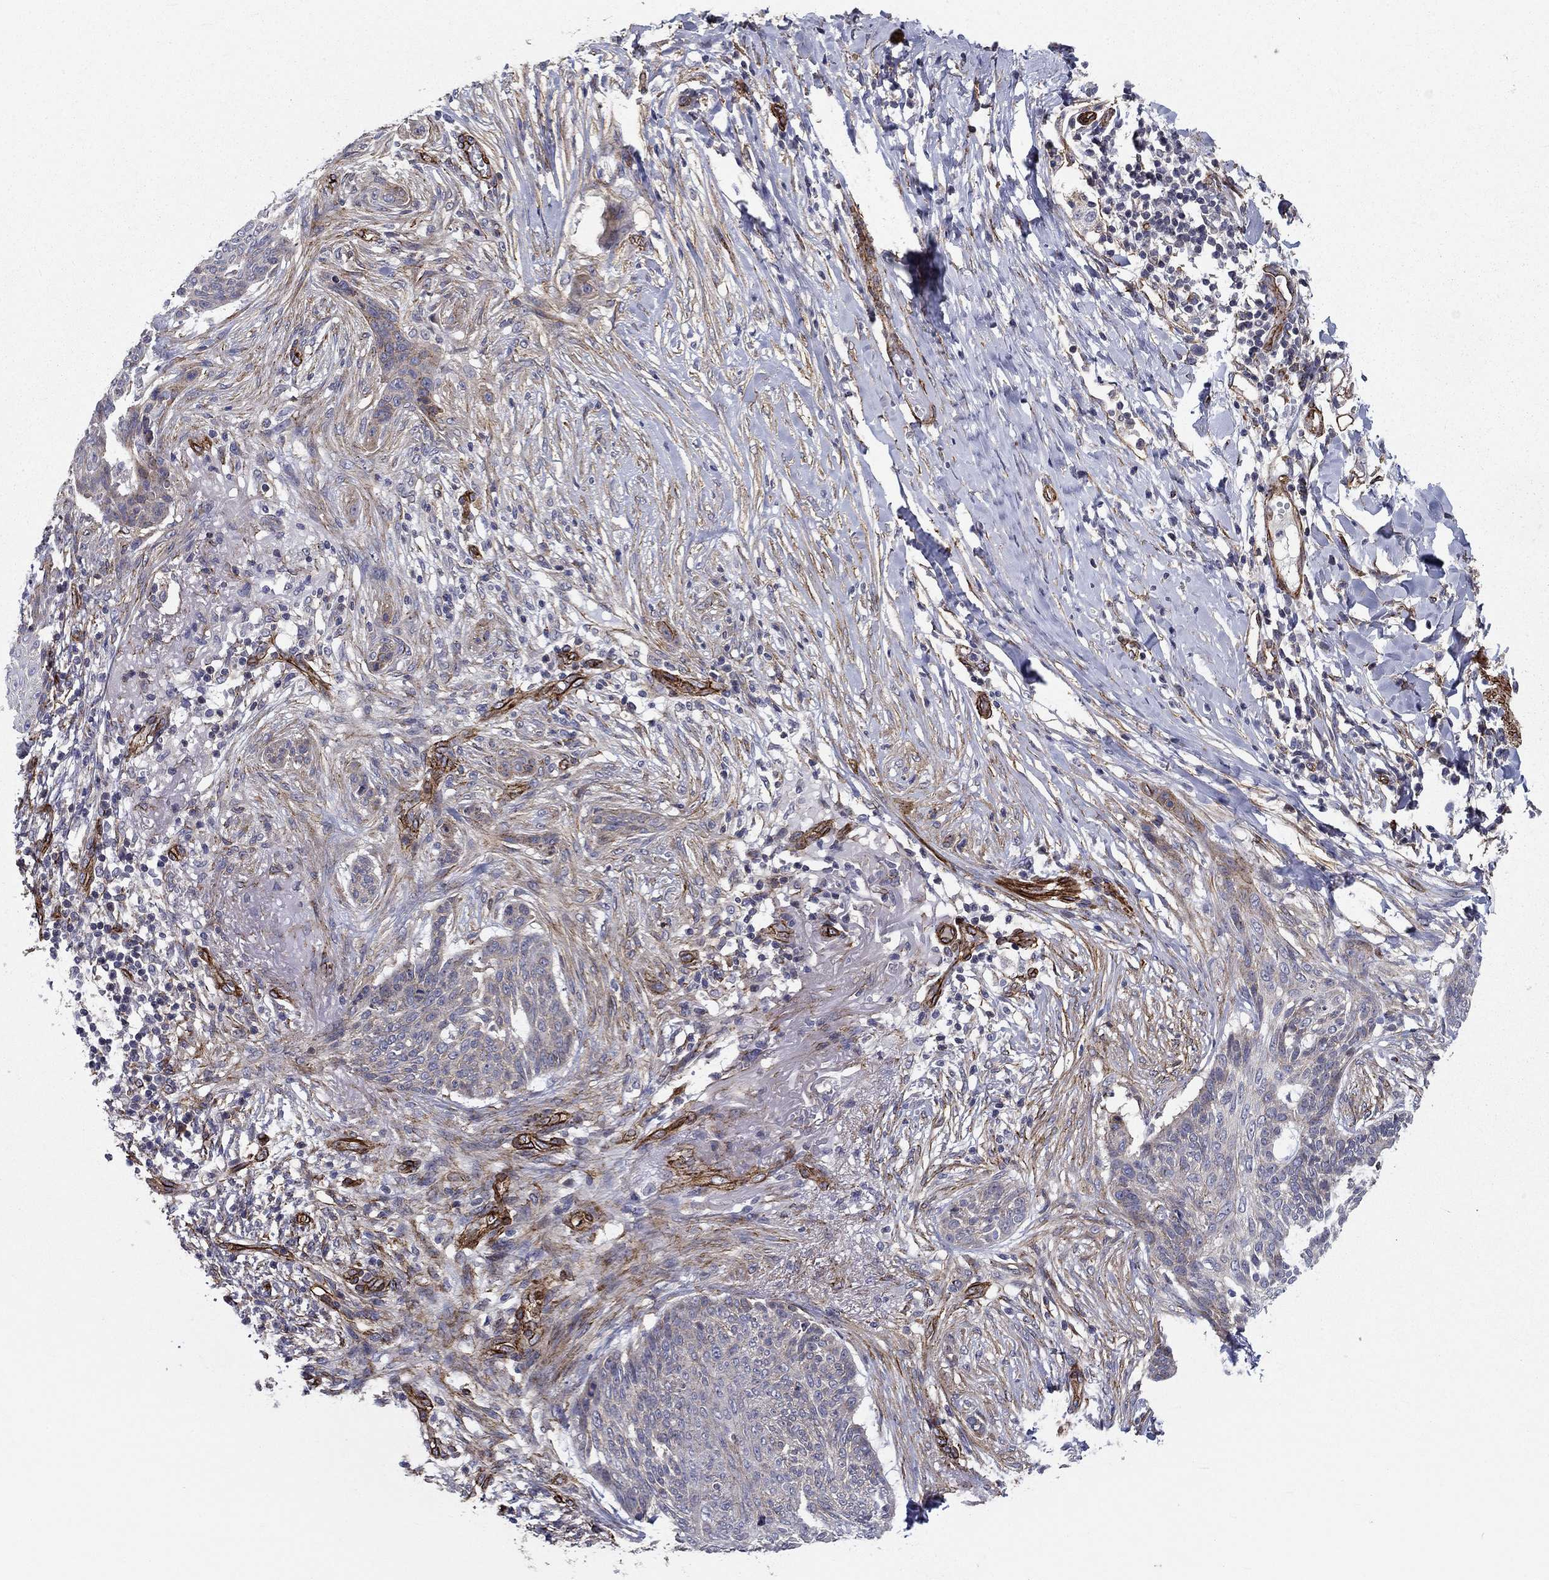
{"staining": {"intensity": "negative", "quantity": "none", "location": "none"}, "tissue": "skin cancer", "cell_type": "Tumor cells", "image_type": "cancer", "snomed": [{"axis": "morphology", "description": "Normal tissue, NOS"}, {"axis": "morphology", "description": "Basal cell carcinoma"}, {"axis": "topography", "description": "Skin"}], "caption": "This is an immunohistochemistry micrograph of skin cancer. There is no staining in tumor cells.", "gene": "SYNC", "patient": {"sex": "male", "age": 84}}